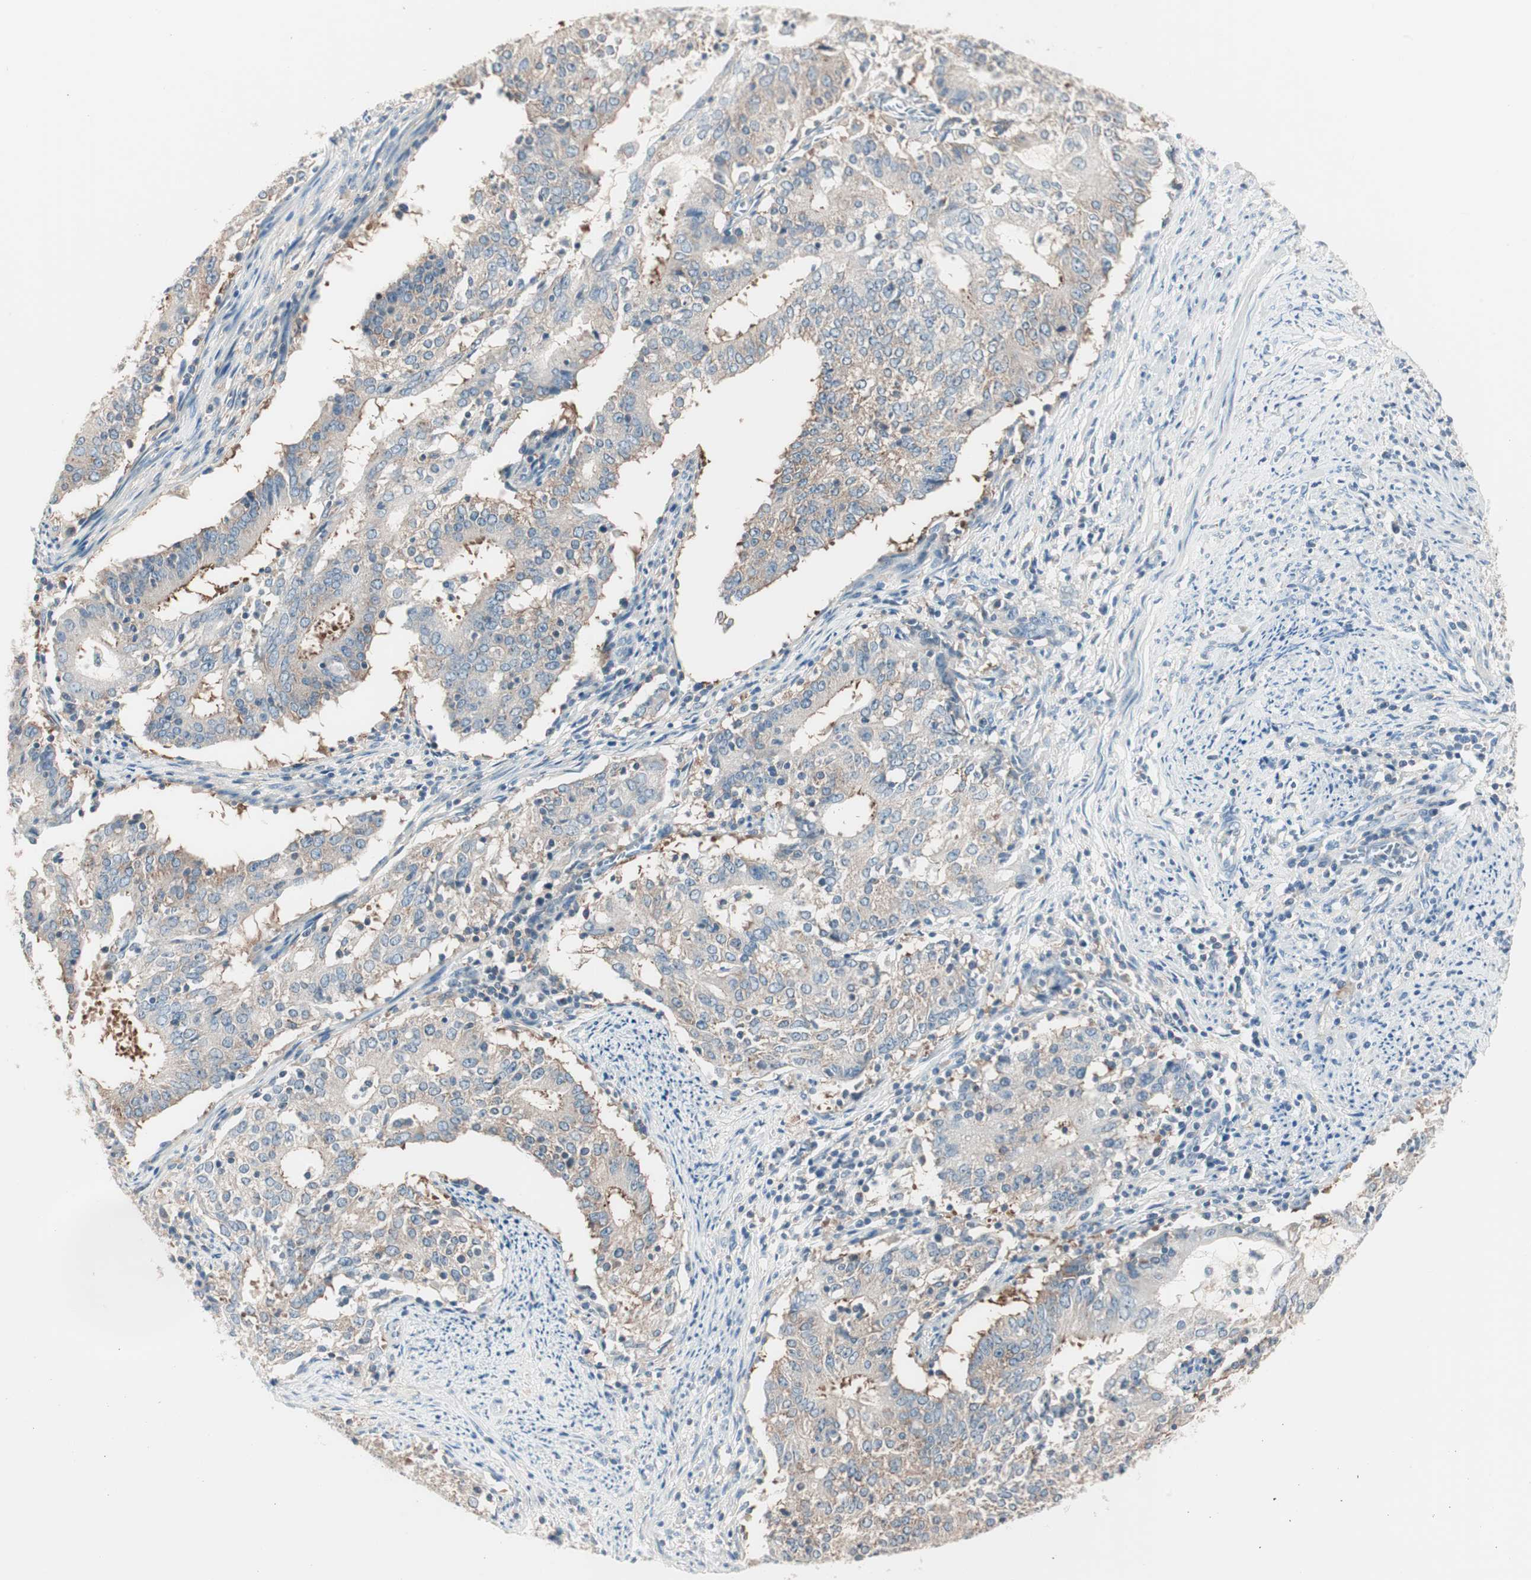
{"staining": {"intensity": "weak", "quantity": "25%-75%", "location": "cytoplasmic/membranous"}, "tissue": "cervical cancer", "cell_type": "Tumor cells", "image_type": "cancer", "snomed": [{"axis": "morphology", "description": "Adenocarcinoma, NOS"}, {"axis": "topography", "description": "Cervix"}], "caption": "Weak cytoplasmic/membranous expression for a protein is present in about 25%-75% of tumor cells of cervical cancer using IHC.", "gene": "RAD54B", "patient": {"sex": "female", "age": 44}}